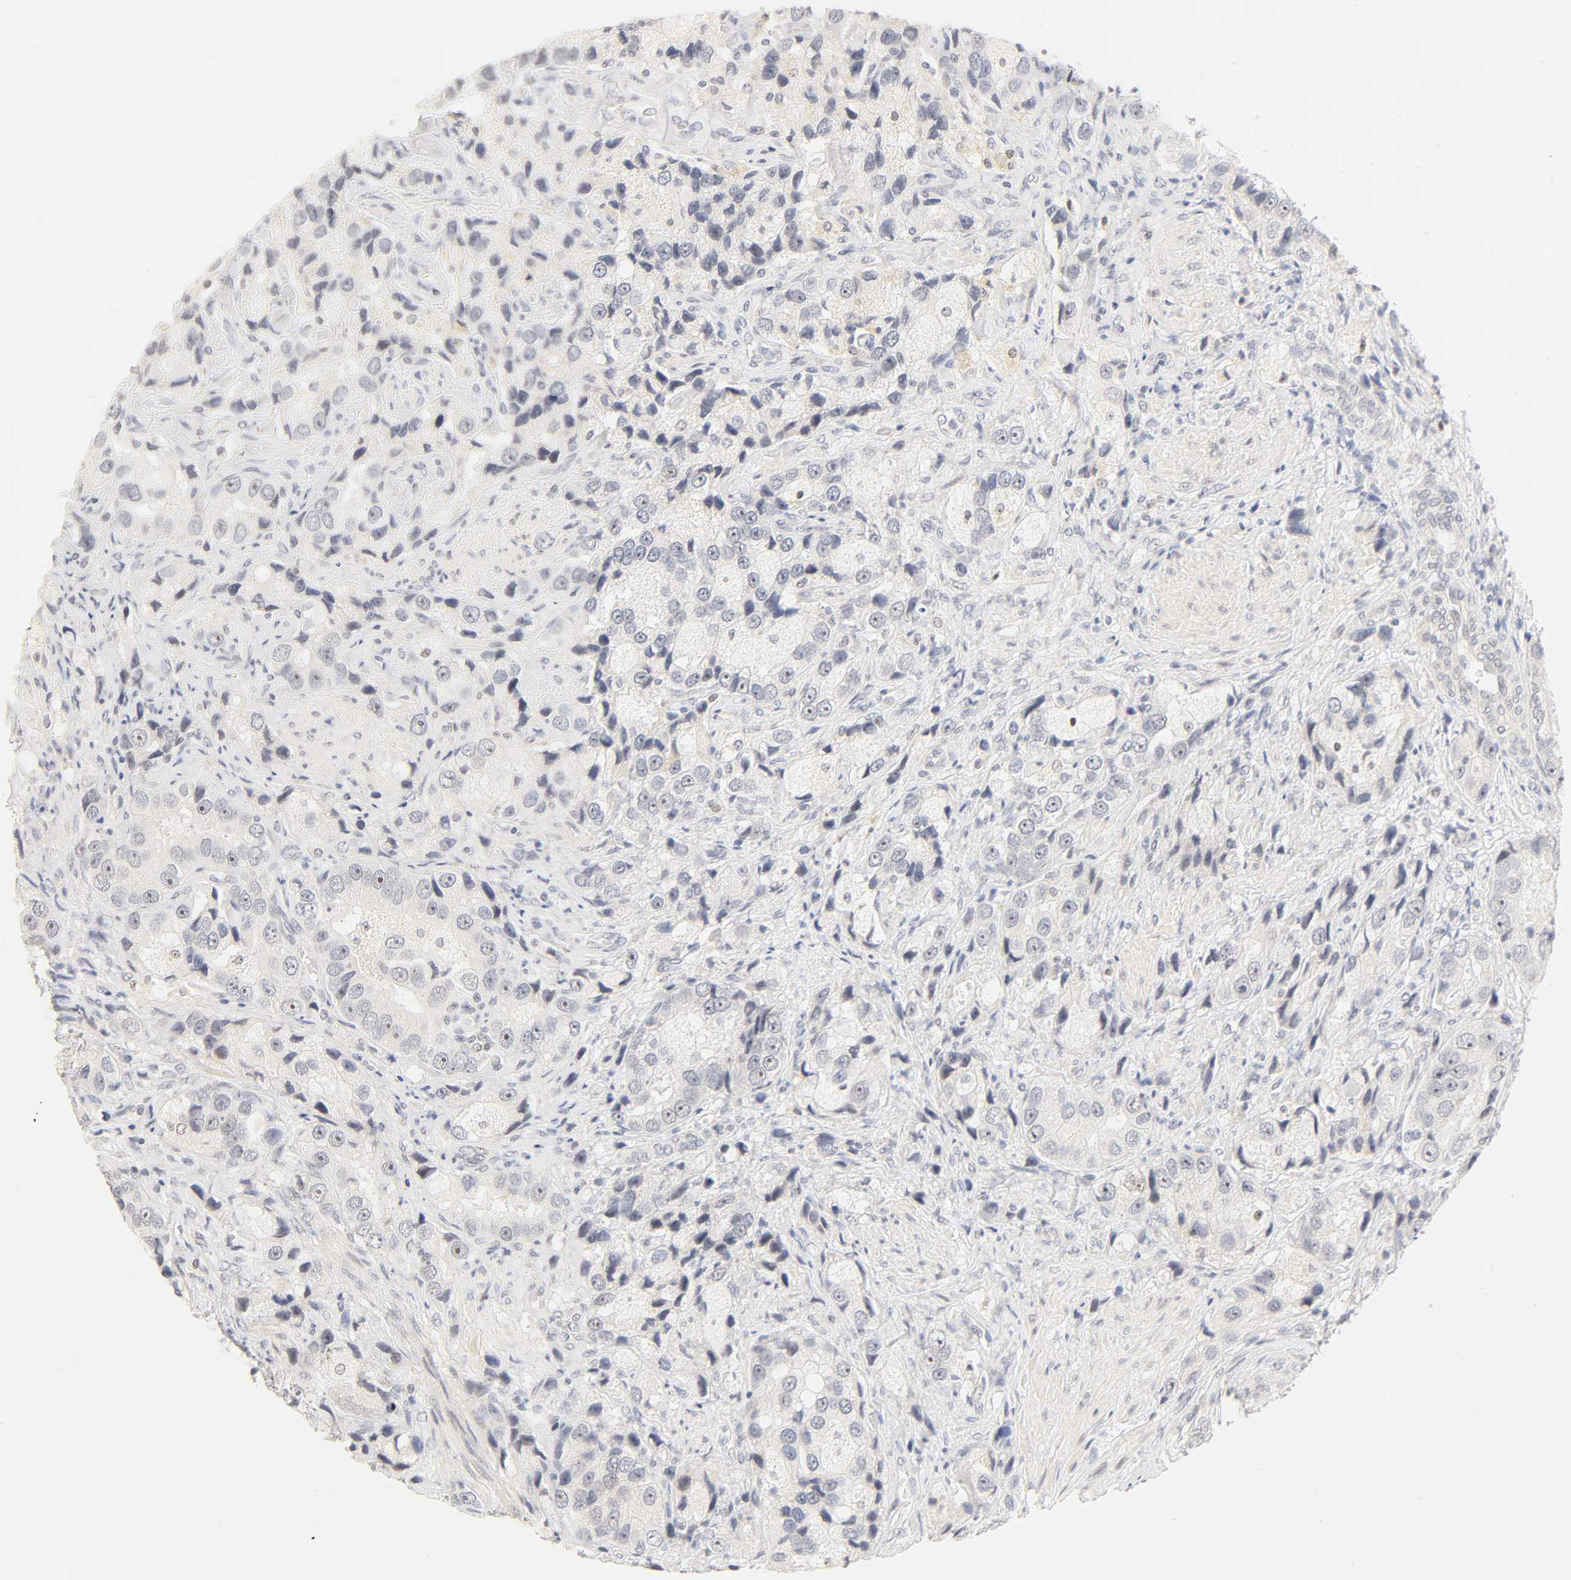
{"staining": {"intensity": "negative", "quantity": "none", "location": "none"}, "tissue": "prostate cancer", "cell_type": "Tumor cells", "image_type": "cancer", "snomed": [{"axis": "morphology", "description": "Adenocarcinoma, High grade"}, {"axis": "topography", "description": "Prostate"}], "caption": "Protein analysis of high-grade adenocarcinoma (prostate) reveals no significant positivity in tumor cells. The staining was performed using DAB to visualize the protein expression in brown, while the nuclei were stained in blue with hematoxylin (Magnification: 20x).", "gene": "MNAT1", "patient": {"sex": "male", "age": 63}}